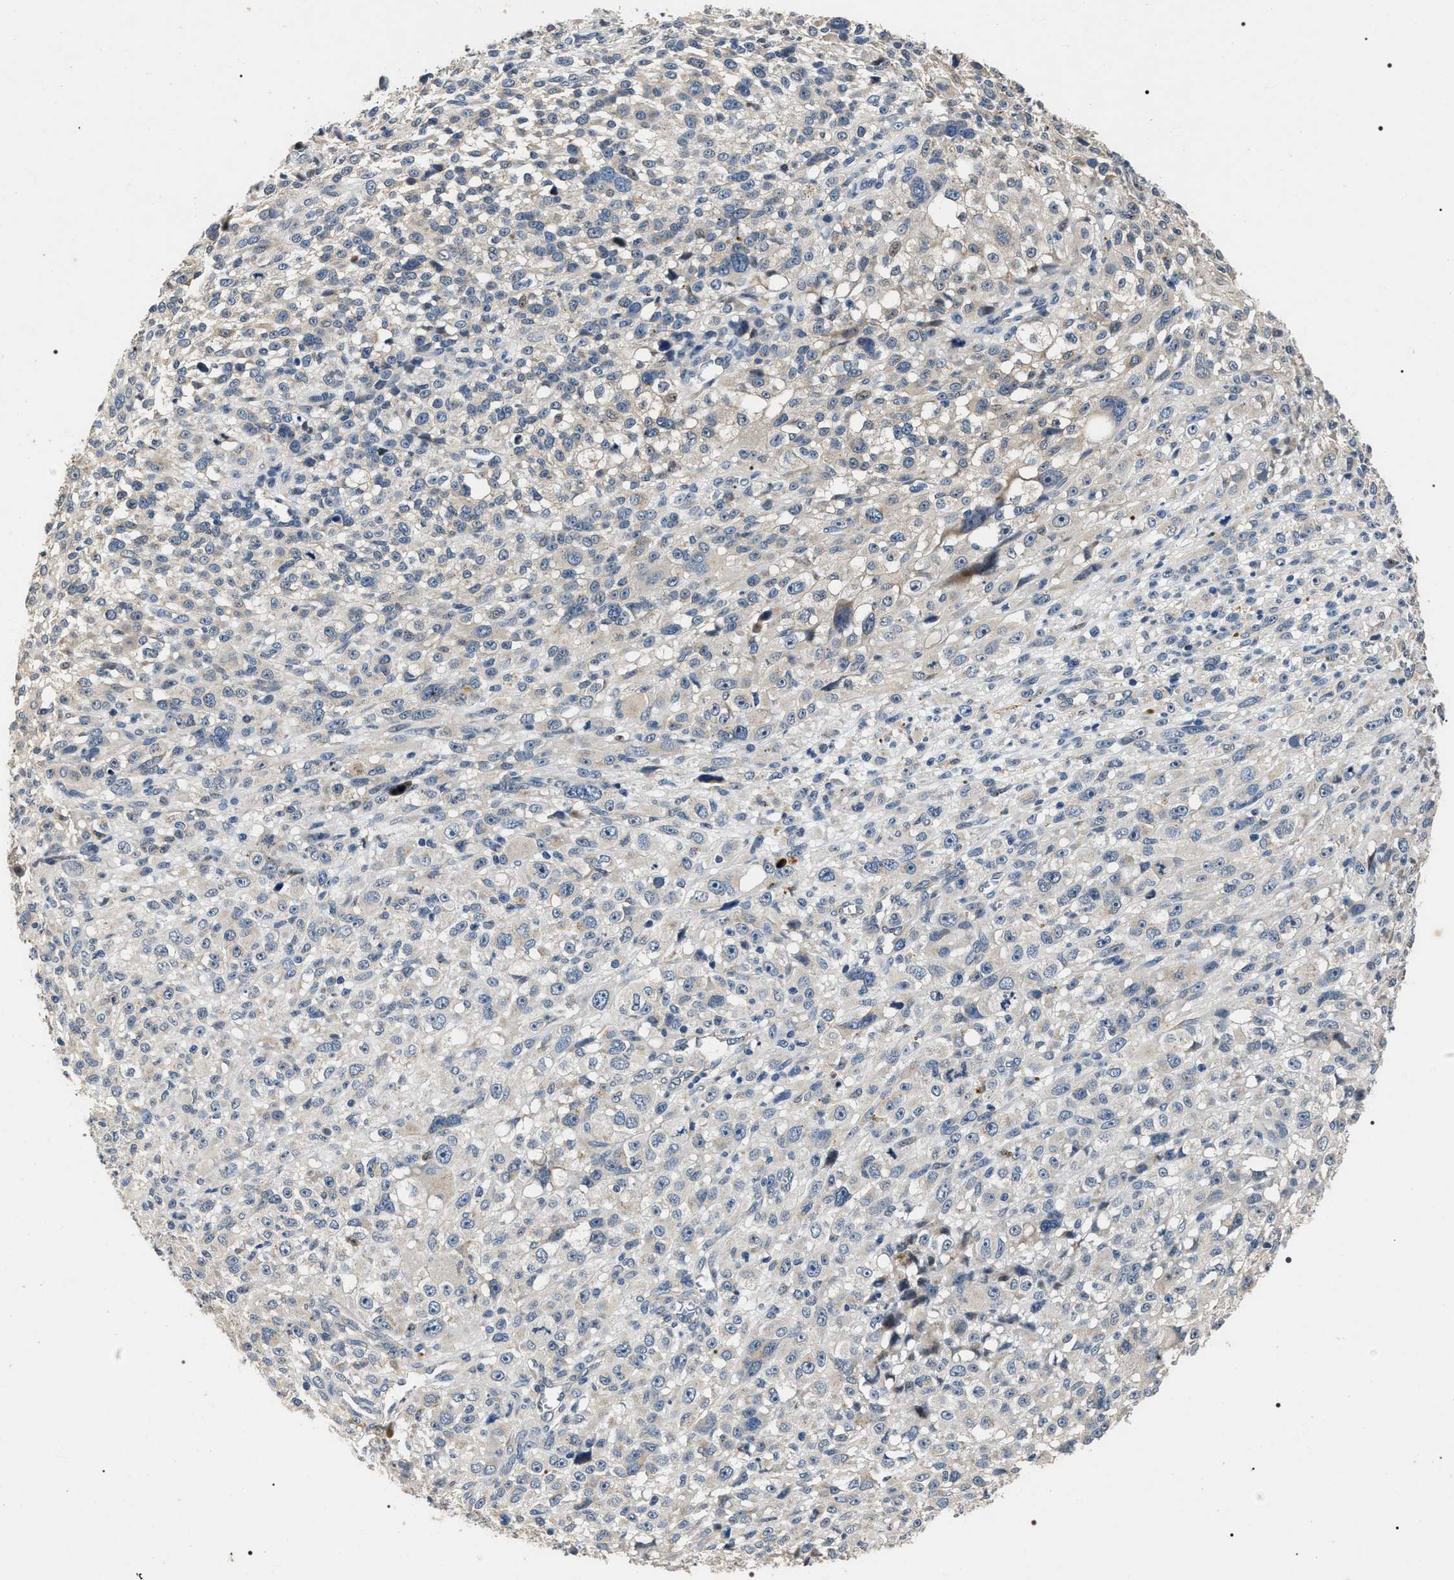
{"staining": {"intensity": "negative", "quantity": "none", "location": "none"}, "tissue": "melanoma", "cell_type": "Tumor cells", "image_type": "cancer", "snomed": [{"axis": "morphology", "description": "Malignant melanoma, NOS"}, {"axis": "topography", "description": "Skin"}], "caption": "High magnification brightfield microscopy of malignant melanoma stained with DAB (brown) and counterstained with hematoxylin (blue): tumor cells show no significant positivity.", "gene": "IFT81", "patient": {"sex": "female", "age": 55}}